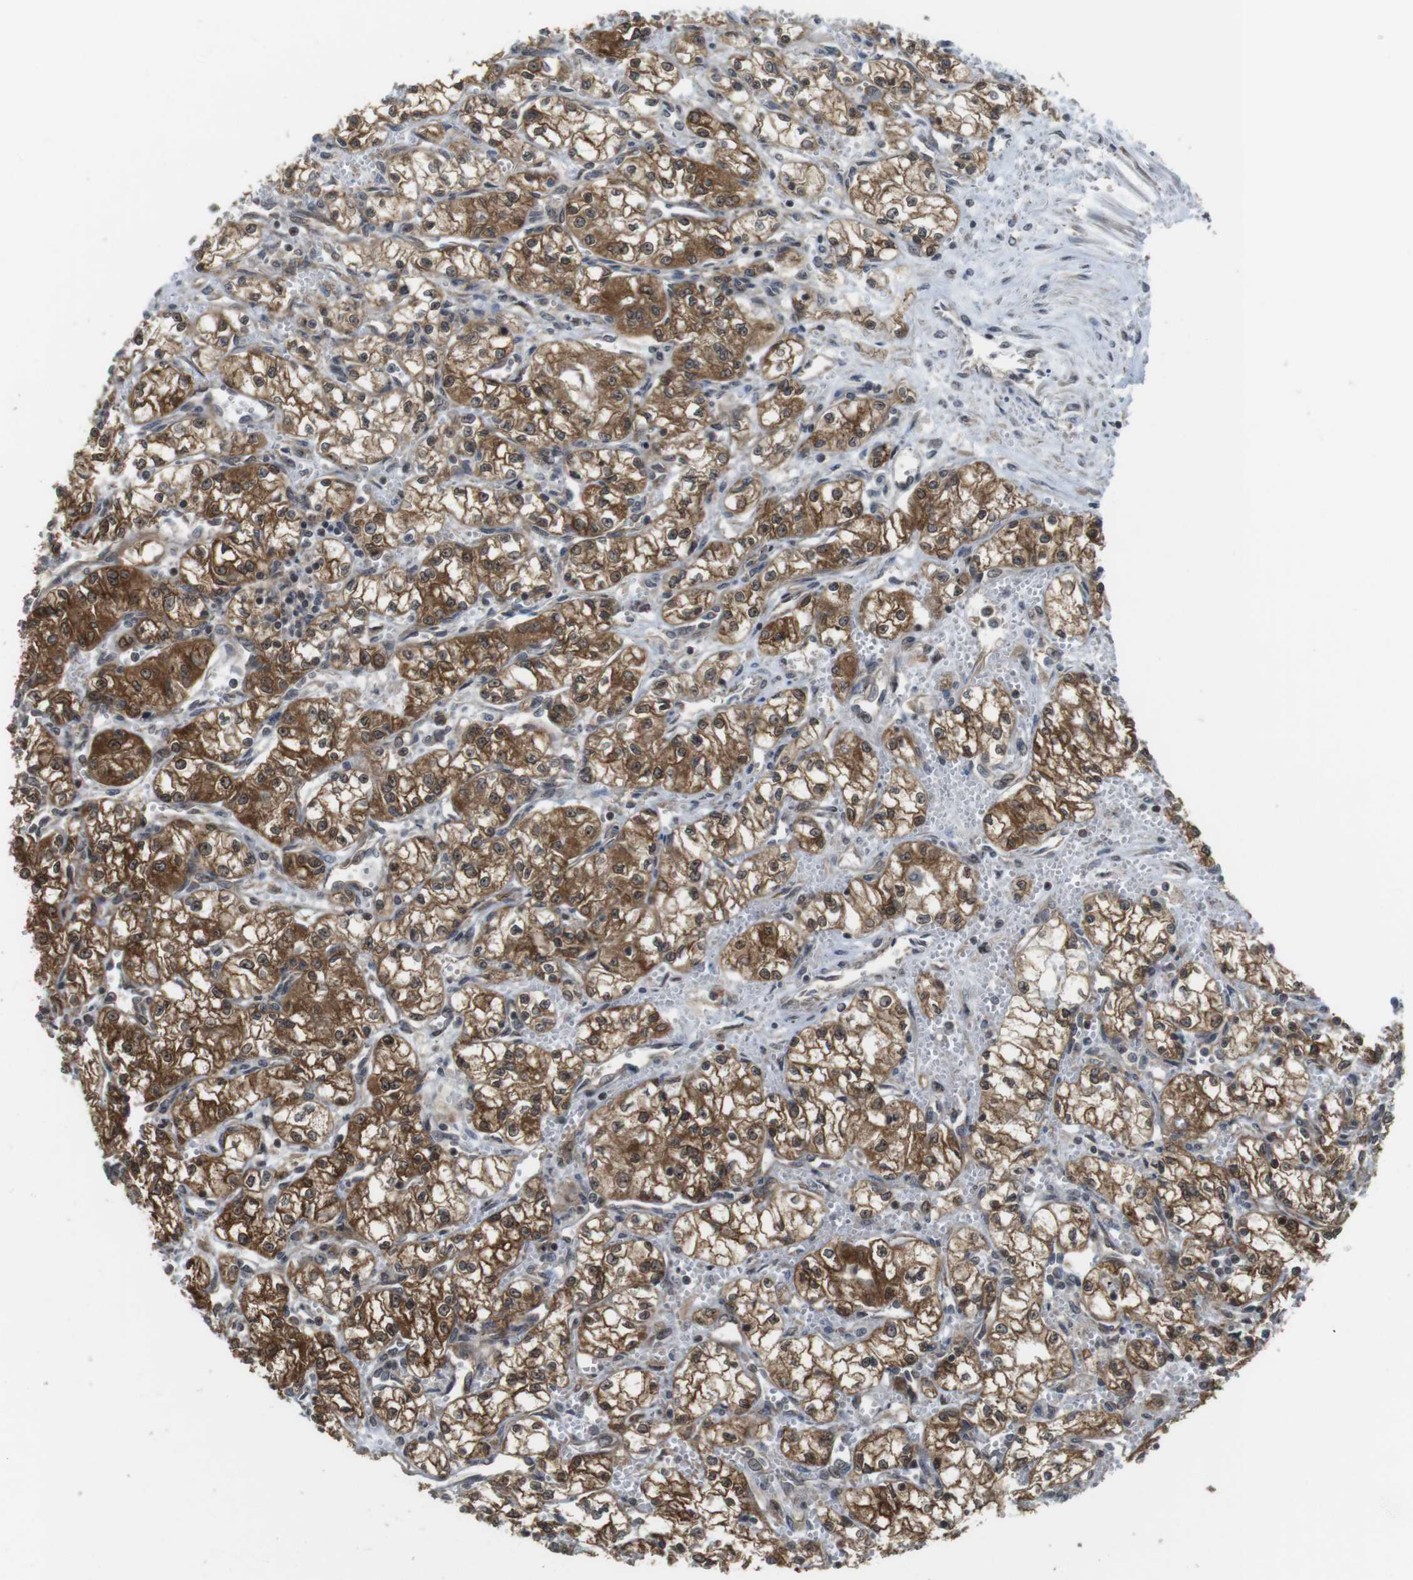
{"staining": {"intensity": "strong", "quantity": "25%-75%", "location": "cytoplasmic/membranous,nuclear"}, "tissue": "renal cancer", "cell_type": "Tumor cells", "image_type": "cancer", "snomed": [{"axis": "morphology", "description": "Normal tissue, NOS"}, {"axis": "morphology", "description": "Adenocarcinoma, NOS"}, {"axis": "topography", "description": "Kidney"}], "caption": "A micrograph showing strong cytoplasmic/membranous and nuclear staining in about 25%-75% of tumor cells in renal cancer, as visualized by brown immunohistochemical staining.", "gene": "CC2D1A", "patient": {"sex": "male", "age": 59}}